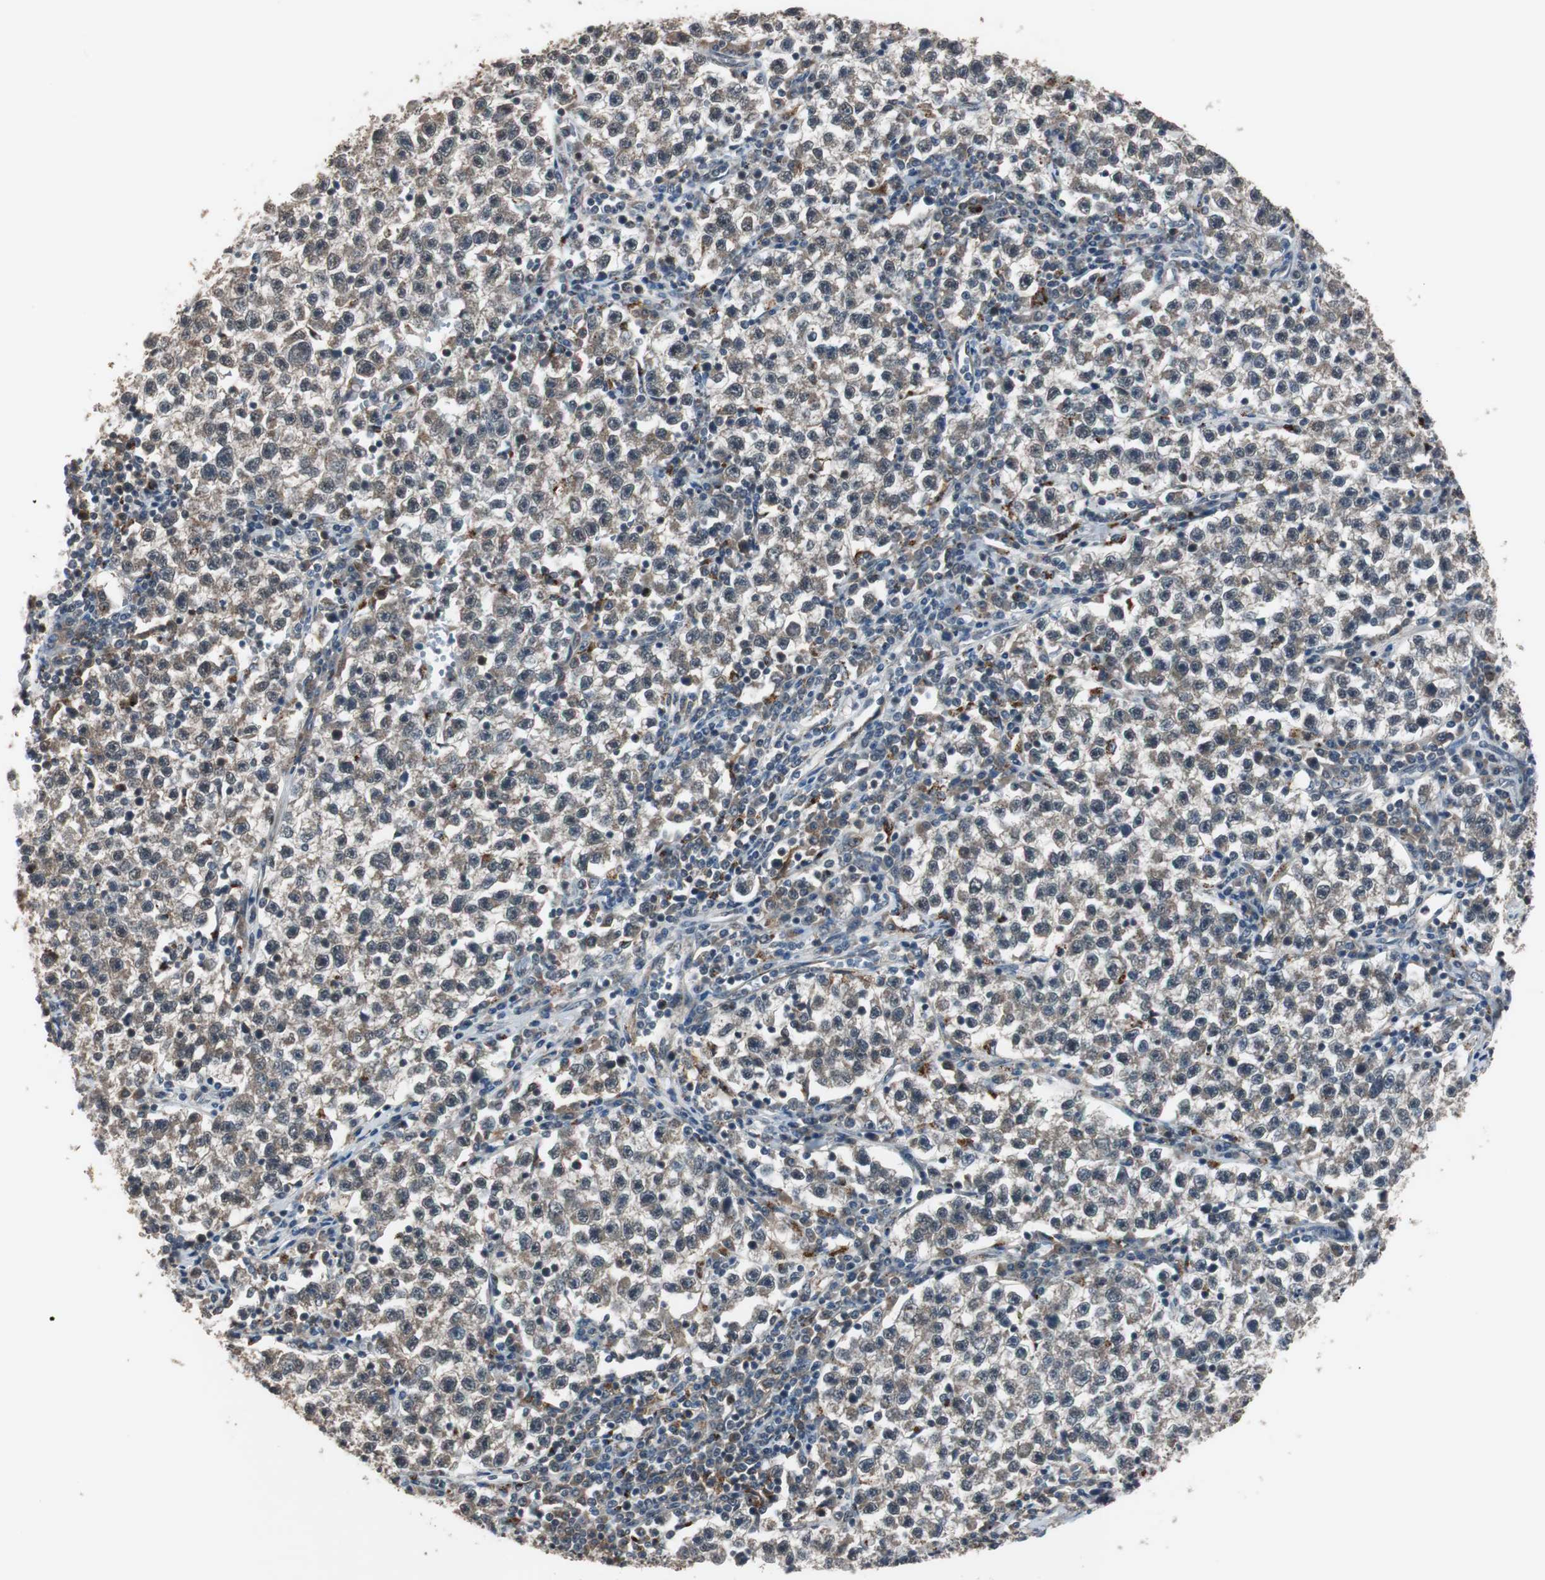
{"staining": {"intensity": "weak", "quantity": "25%-75%", "location": "cytoplasmic/membranous"}, "tissue": "testis cancer", "cell_type": "Tumor cells", "image_type": "cancer", "snomed": [{"axis": "morphology", "description": "Seminoma, NOS"}, {"axis": "topography", "description": "Testis"}], "caption": "Testis cancer stained for a protein shows weak cytoplasmic/membranous positivity in tumor cells.", "gene": "BOLA1", "patient": {"sex": "male", "age": 22}}